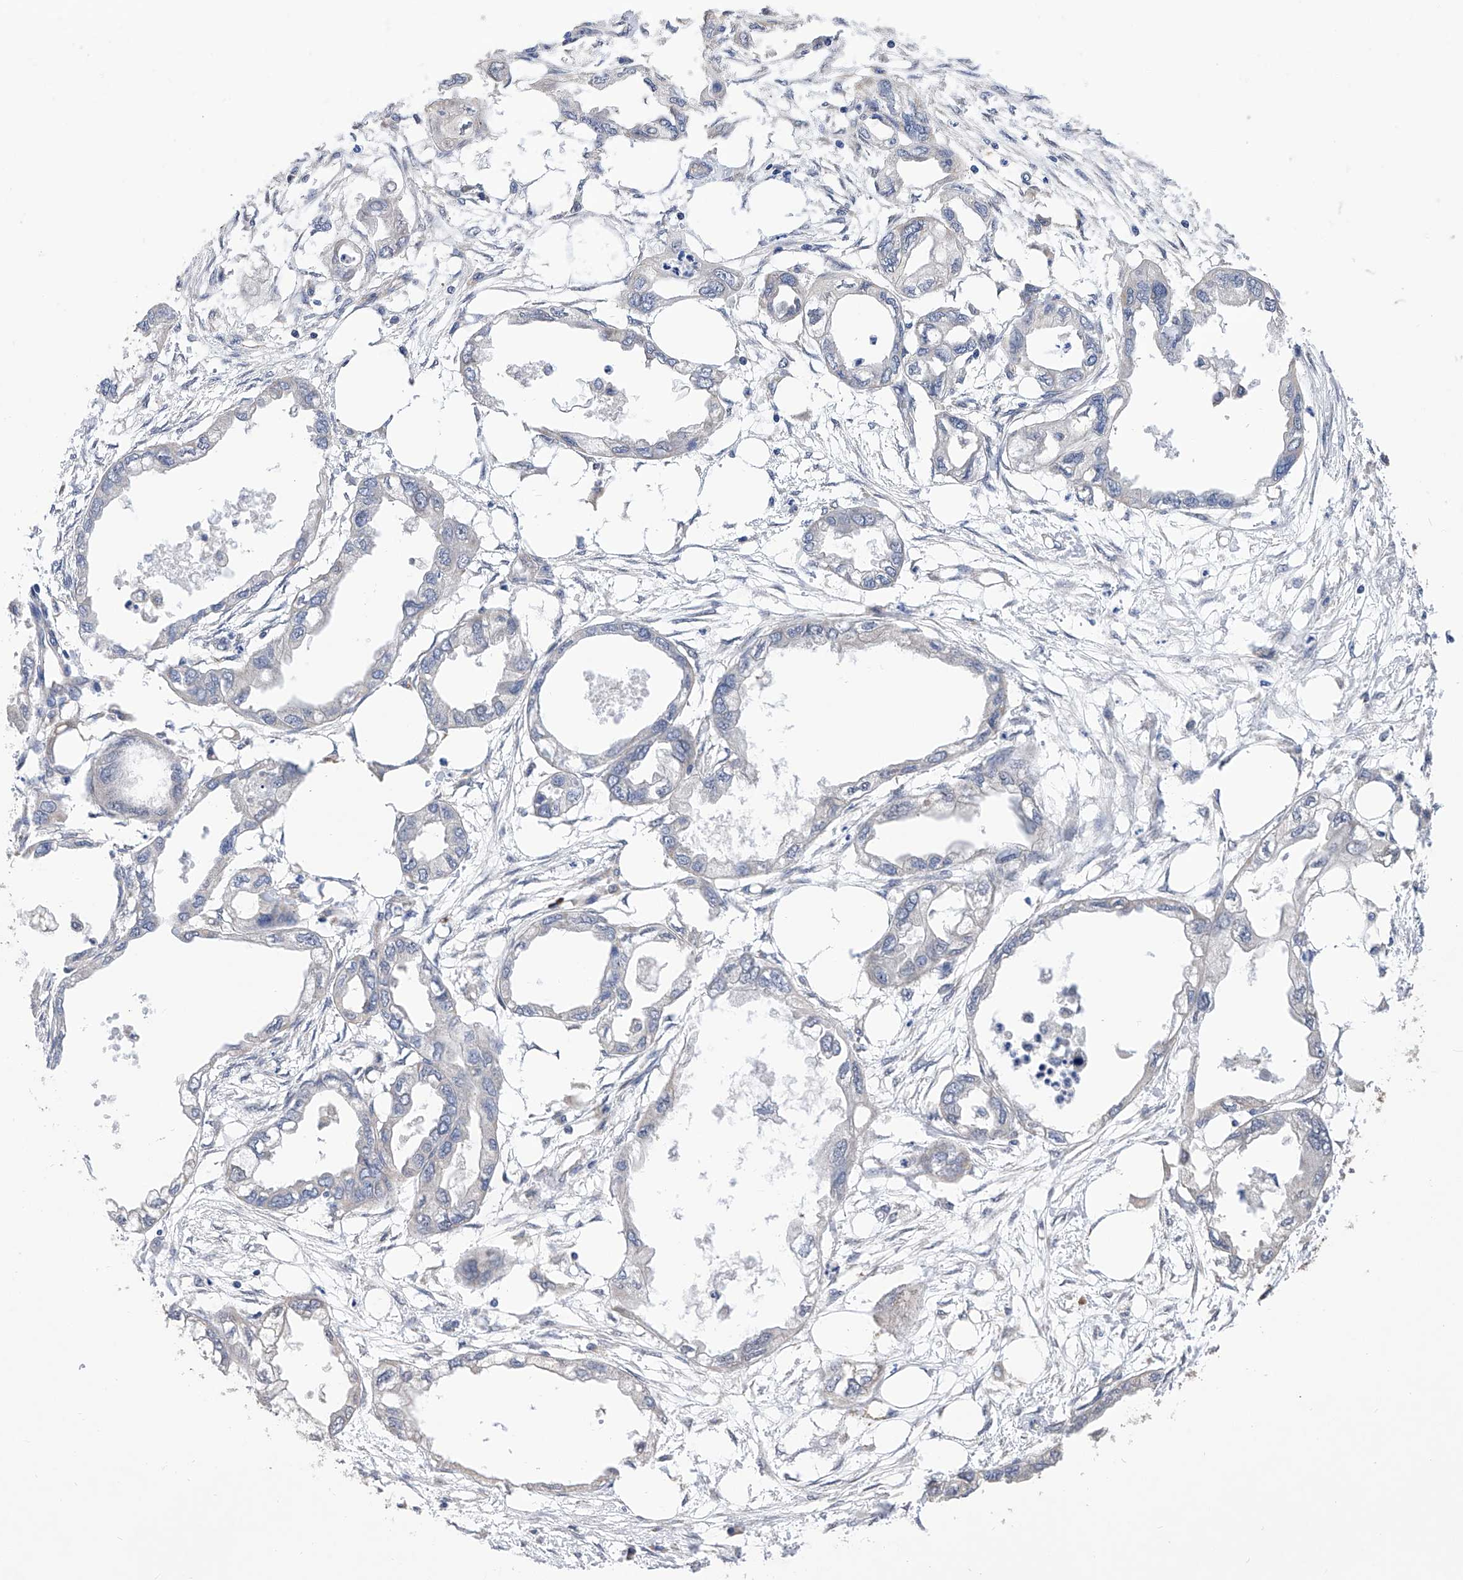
{"staining": {"intensity": "negative", "quantity": "none", "location": "none"}, "tissue": "endometrial cancer", "cell_type": "Tumor cells", "image_type": "cancer", "snomed": [{"axis": "morphology", "description": "Adenocarcinoma, NOS"}, {"axis": "morphology", "description": "Adenocarcinoma, metastatic, NOS"}, {"axis": "topography", "description": "Adipose tissue"}, {"axis": "topography", "description": "Endometrium"}], "caption": "Protein analysis of endometrial cancer (adenocarcinoma) reveals no significant staining in tumor cells.", "gene": "USP45", "patient": {"sex": "female", "age": 67}}